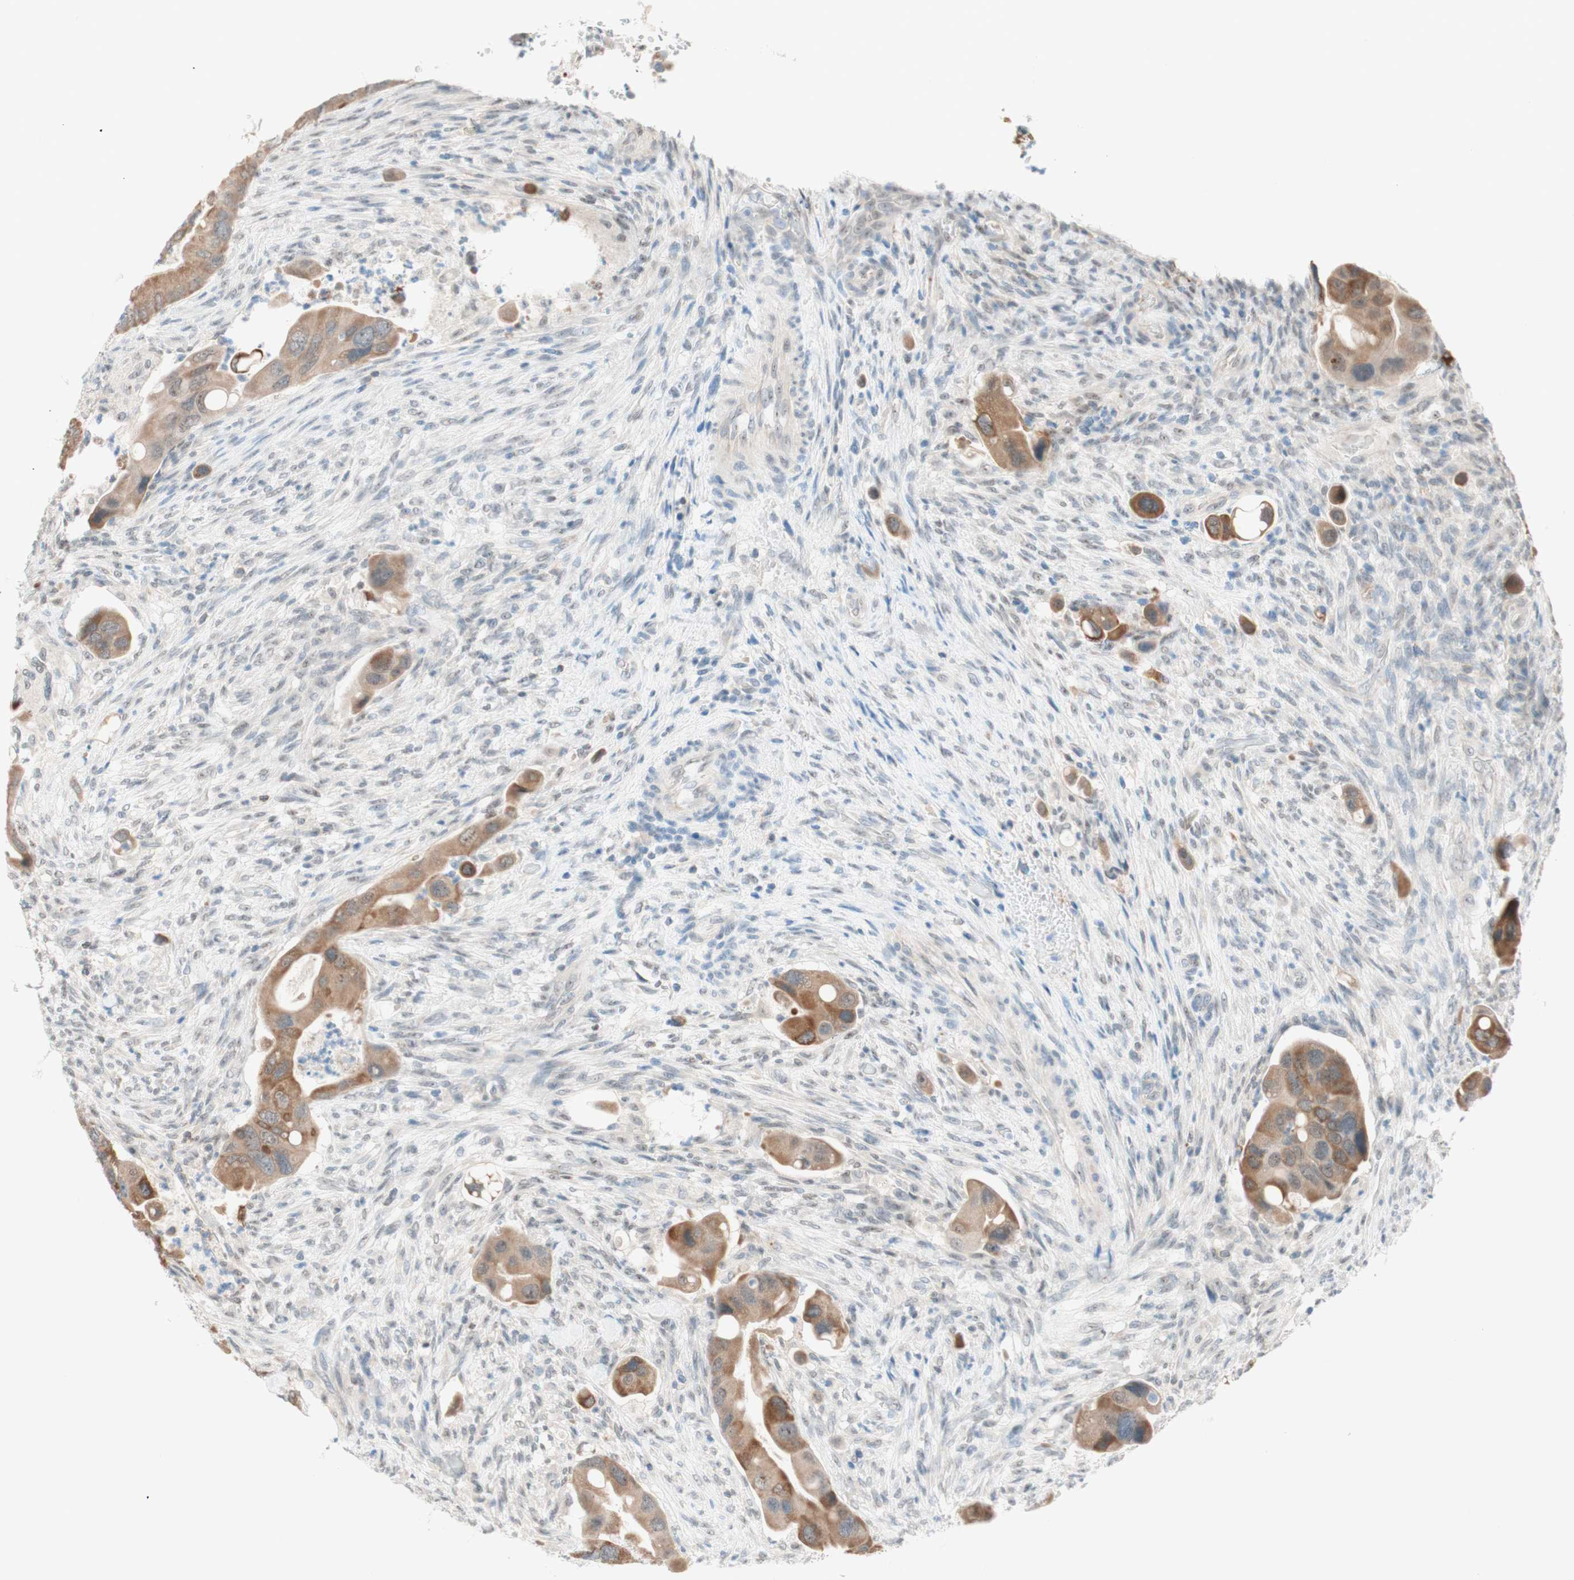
{"staining": {"intensity": "weak", "quantity": ">75%", "location": "cytoplasmic/membranous"}, "tissue": "colorectal cancer", "cell_type": "Tumor cells", "image_type": "cancer", "snomed": [{"axis": "morphology", "description": "Adenocarcinoma, NOS"}, {"axis": "topography", "description": "Rectum"}], "caption": "Immunohistochemistry (IHC) of human colorectal adenocarcinoma displays low levels of weak cytoplasmic/membranous positivity in approximately >75% of tumor cells.", "gene": "JPH1", "patient": {"sex": "female", "age": 57}}